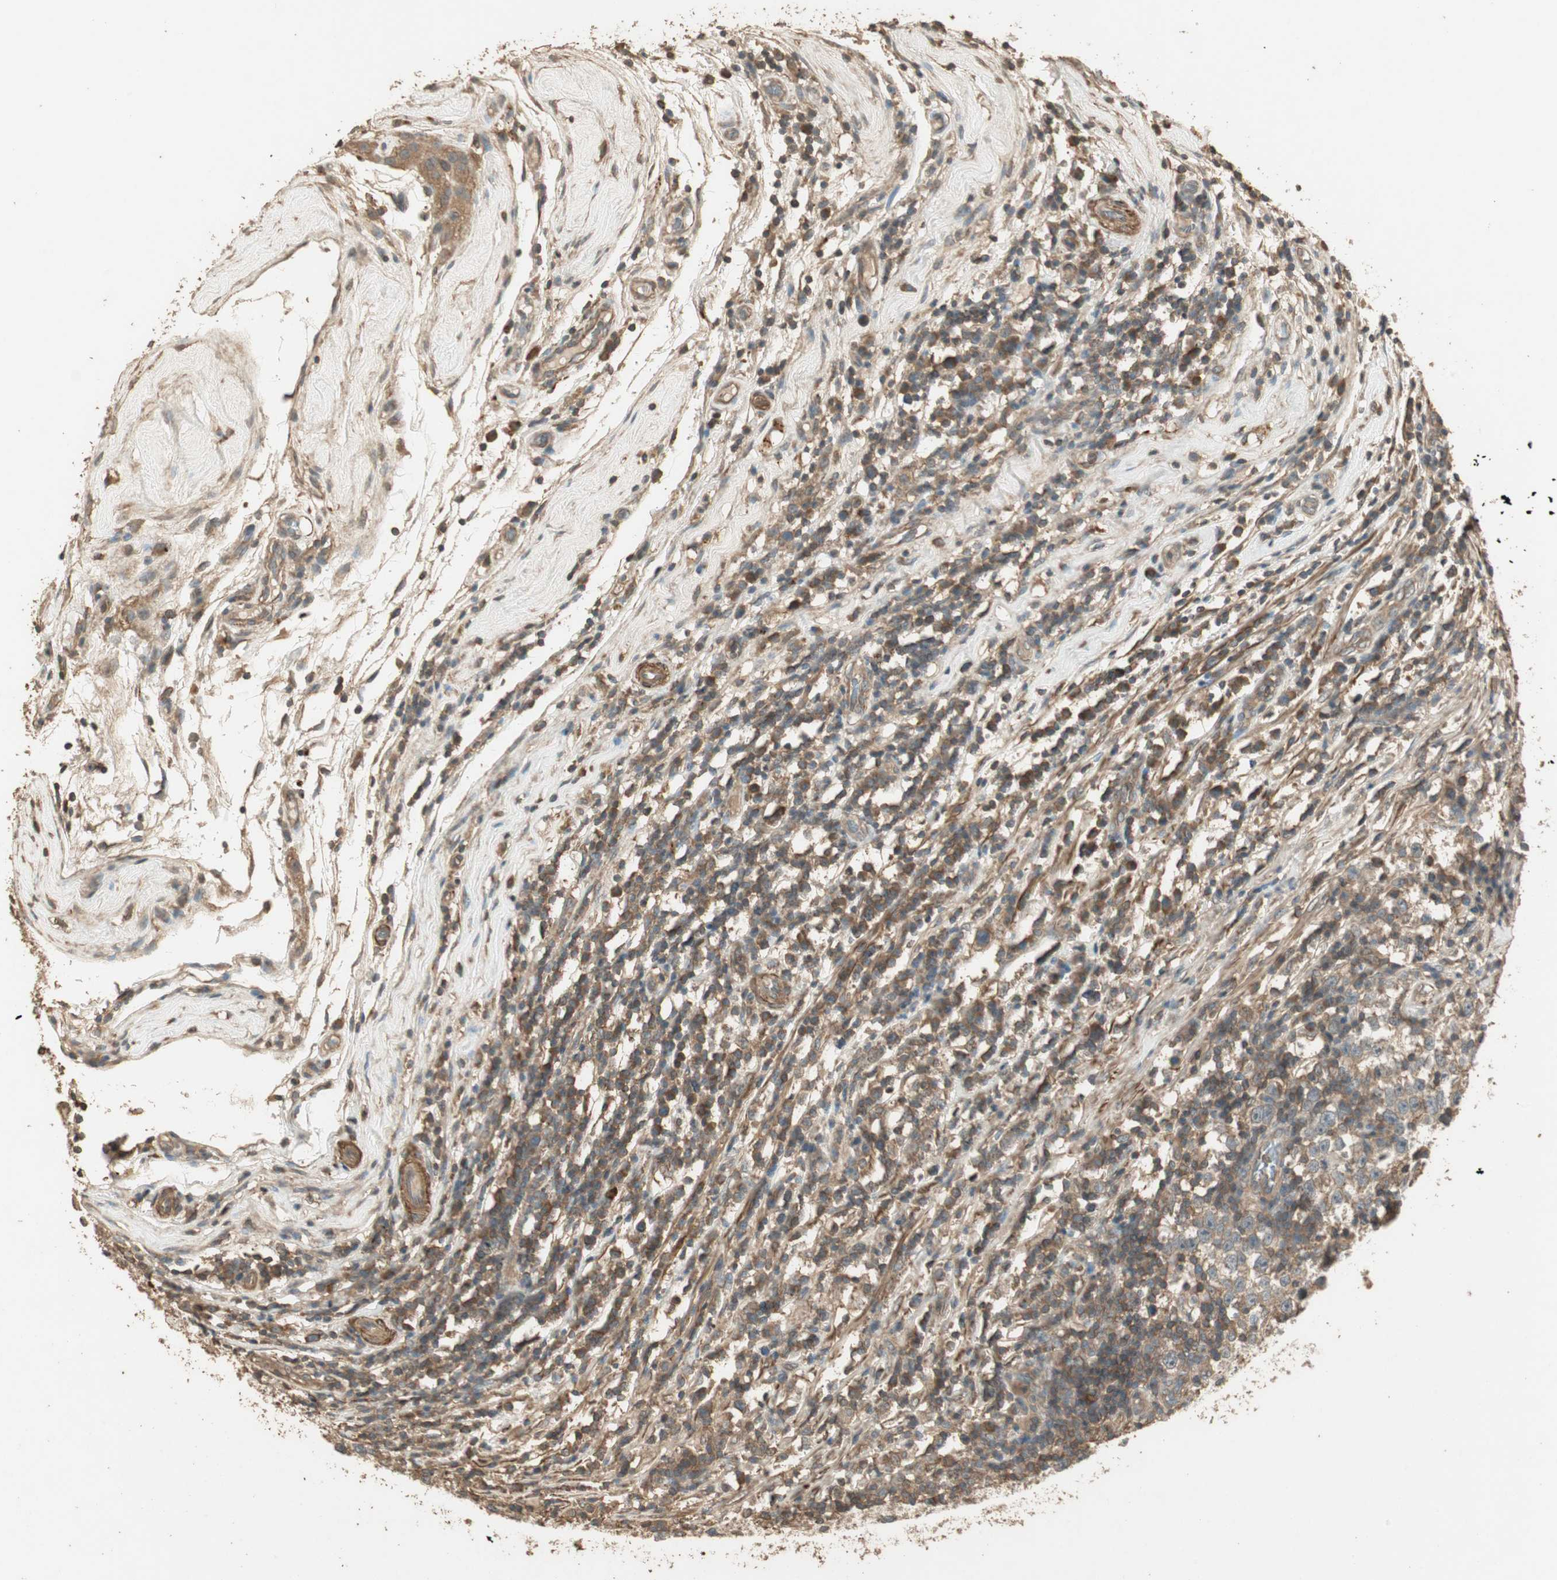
{"staining": {"intensity": "moderate", "quantity": "25%-75%", "location": "cytoplasmic/membranous"}, "tissue": "testis cancer", "cell_type": "Tumor cells", "image_type": "cancer", "snomed": [{"axis": "morphology", "description": "Seminoma, NOS"}, {"axis": "topography", "description": "Testis"}], "caption": "The micrograph displays staining of testis cancer, revealing moderate cytoplasmic/membranous protein staining (brown color) within tumor cells. (DAB (3,3'-diaminobenzidine) IHC, brown staining for protein, blue staining for nuclei).", "gene": "USP2", "patient": {"sex": "male", "age": 43}}